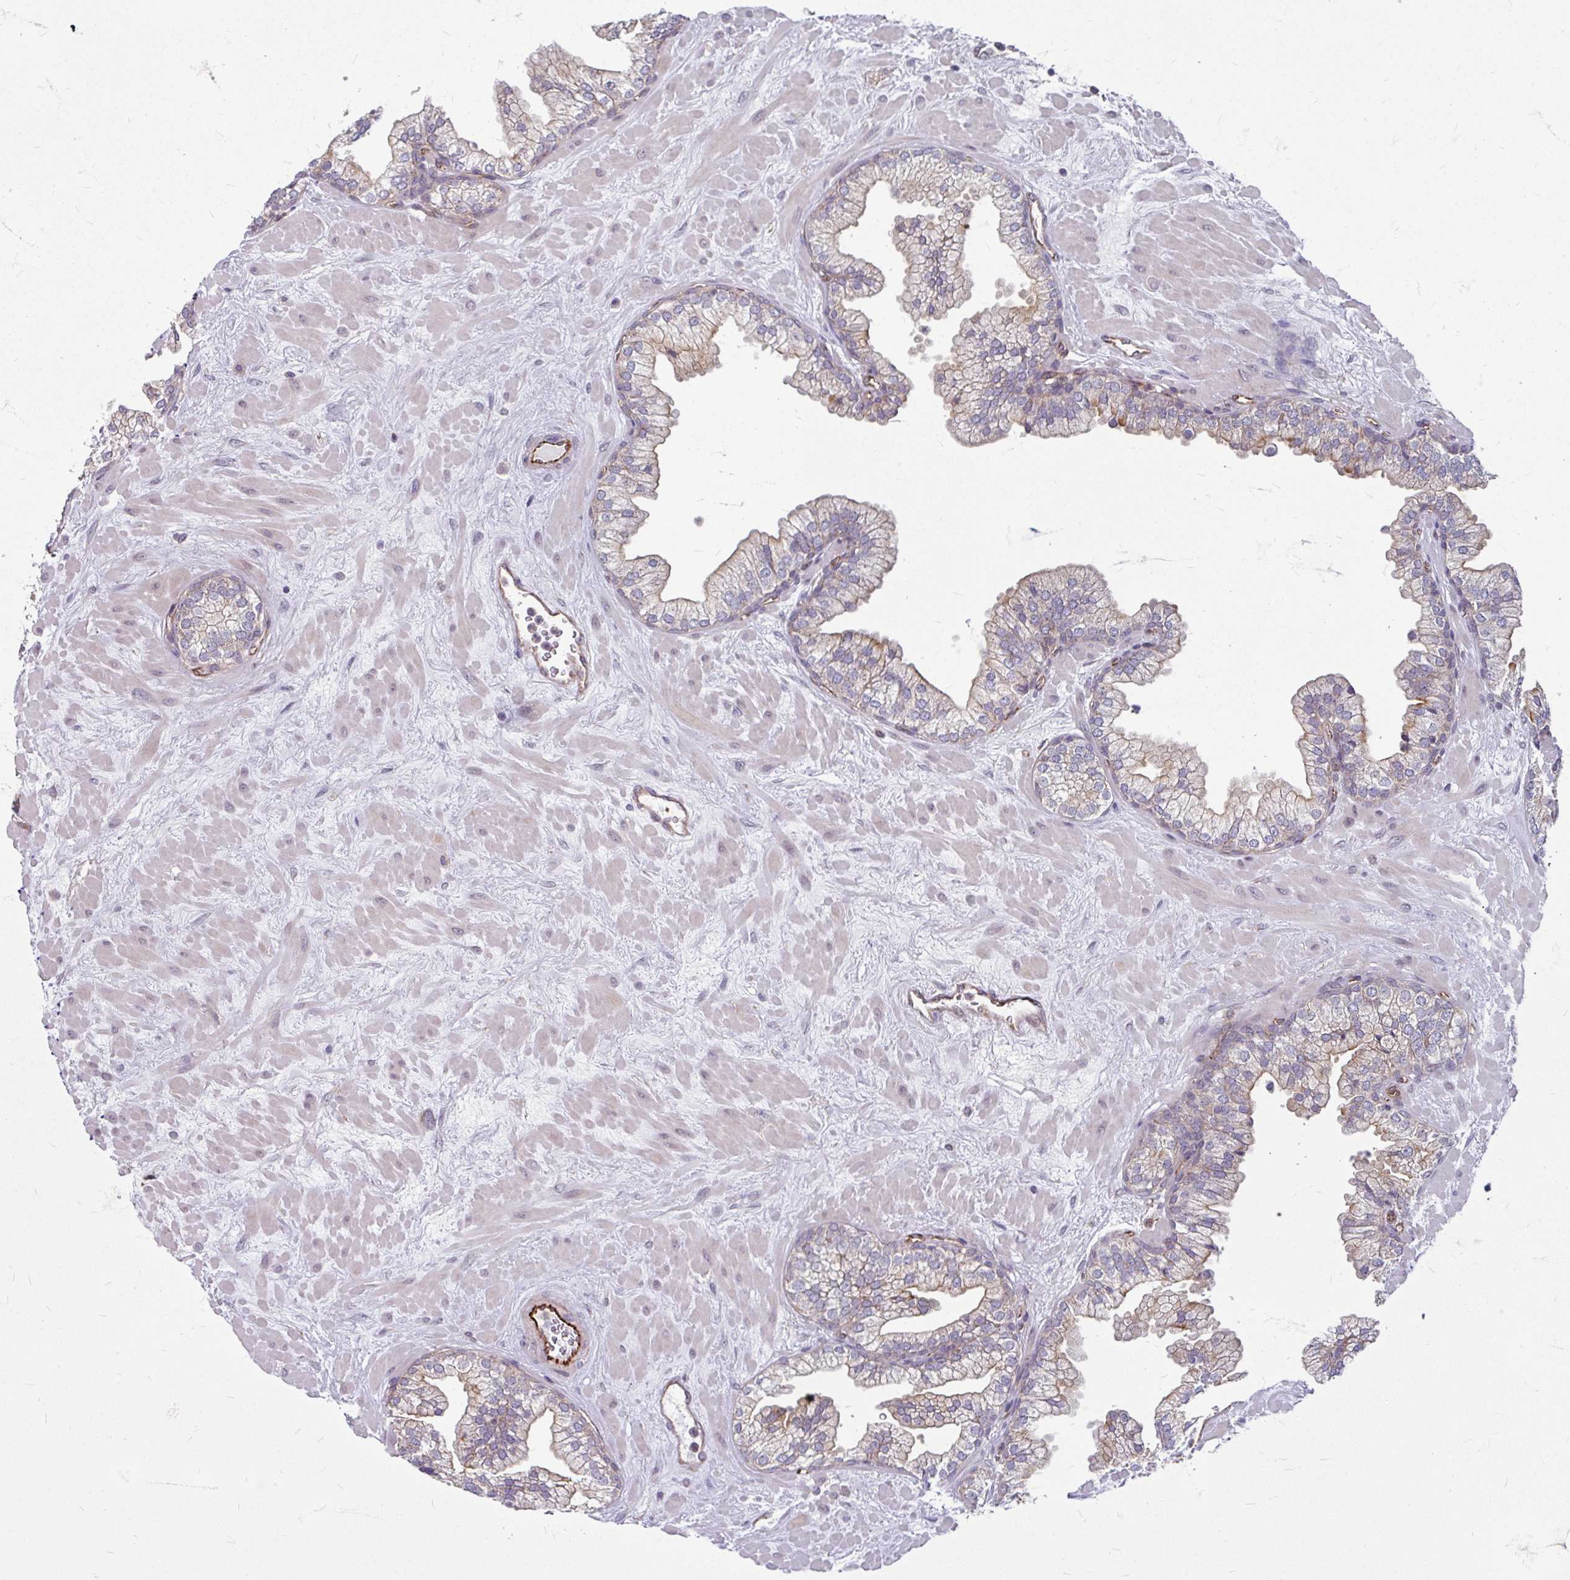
{"staining": {"intensity": "moderate", "quantity": "25%-75%", "location": "cytoplasmic/membranous"}, "tissue": "prostate", "cell_type": "Glandular cells", "image_type": "normal", "snomed": [{"axis": "morphology", "description": "Normal tissue, NOS"}, {"axis": "topography", "description": "Prostate"}, {"axis": "topography", "description": "Peripheral nerve tissue"}], "caption": "Protein expression analysis of normal prostate shows moderate cytoplasmic/membranous expression in approximately 25%-75% of glandular cells. Using DAB (brown) and hematoxylin (blue) stains, captured at high magnification using brightfield microscopy.", "gene": "DAAM2", "patient": {"sex": "male", "age": 61}}